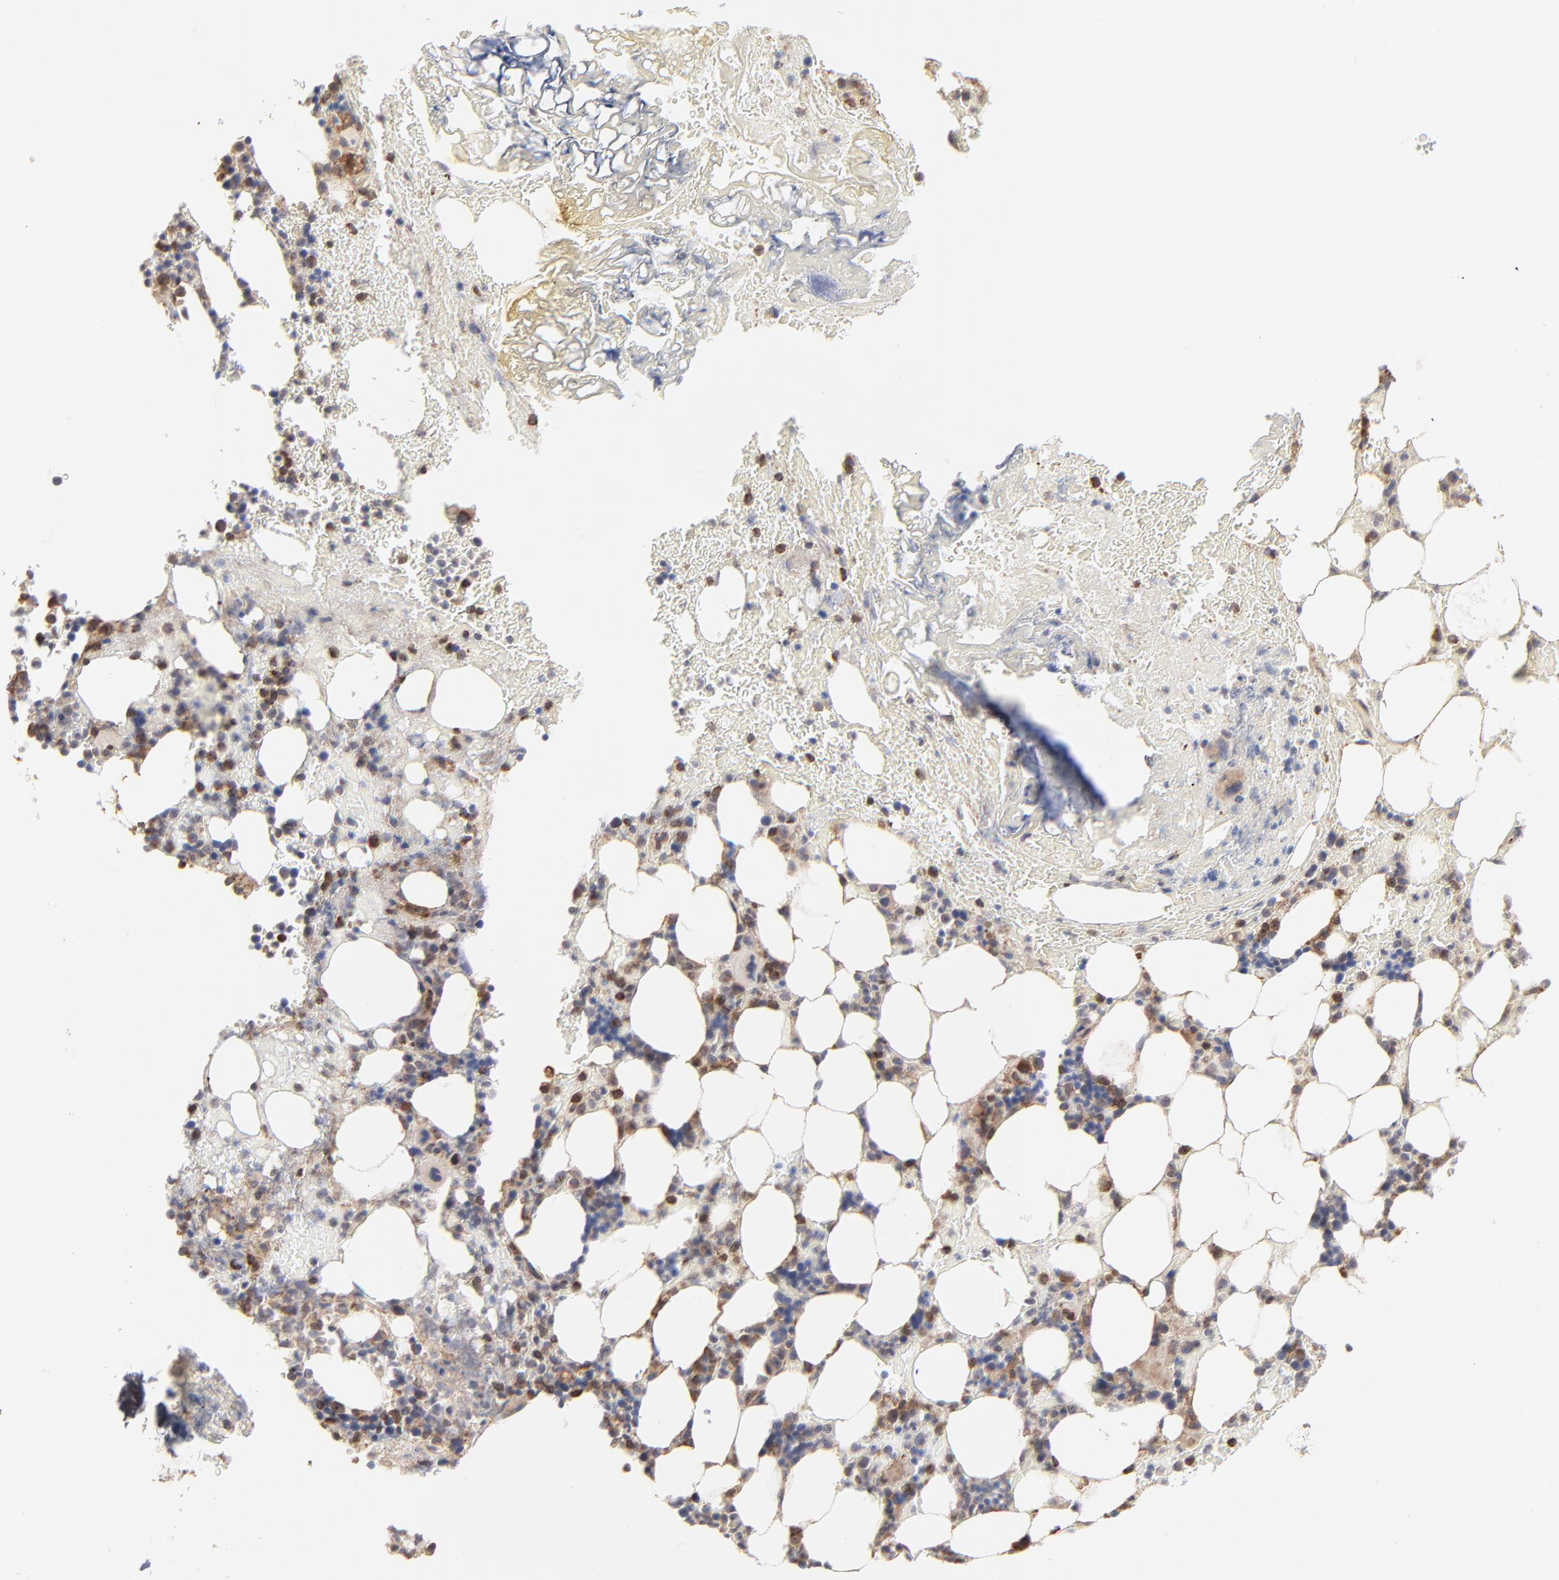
{"staining": {"intensity": "moderate", "quantity": "25%-75%", "location": "cytoplasmic/membranous"}, "tissue": "bone marrow", "cell_type": "Hematopoietic cells", "image_type": "normal", "snomed": [{"axis": "morphology", "description": "Normal tissue, NOS"}, {"axis": "topography", "description": "Bone marrow"}], "caption": "High-power microscopy captured an IHC image of normal bone marrow, revealing moderate cytoplasmic/membranous expression in approximately 25%-75% of hematopoietic cells.", "gene": "RNF213", "patient": {"sex": "female", "age": 73}}